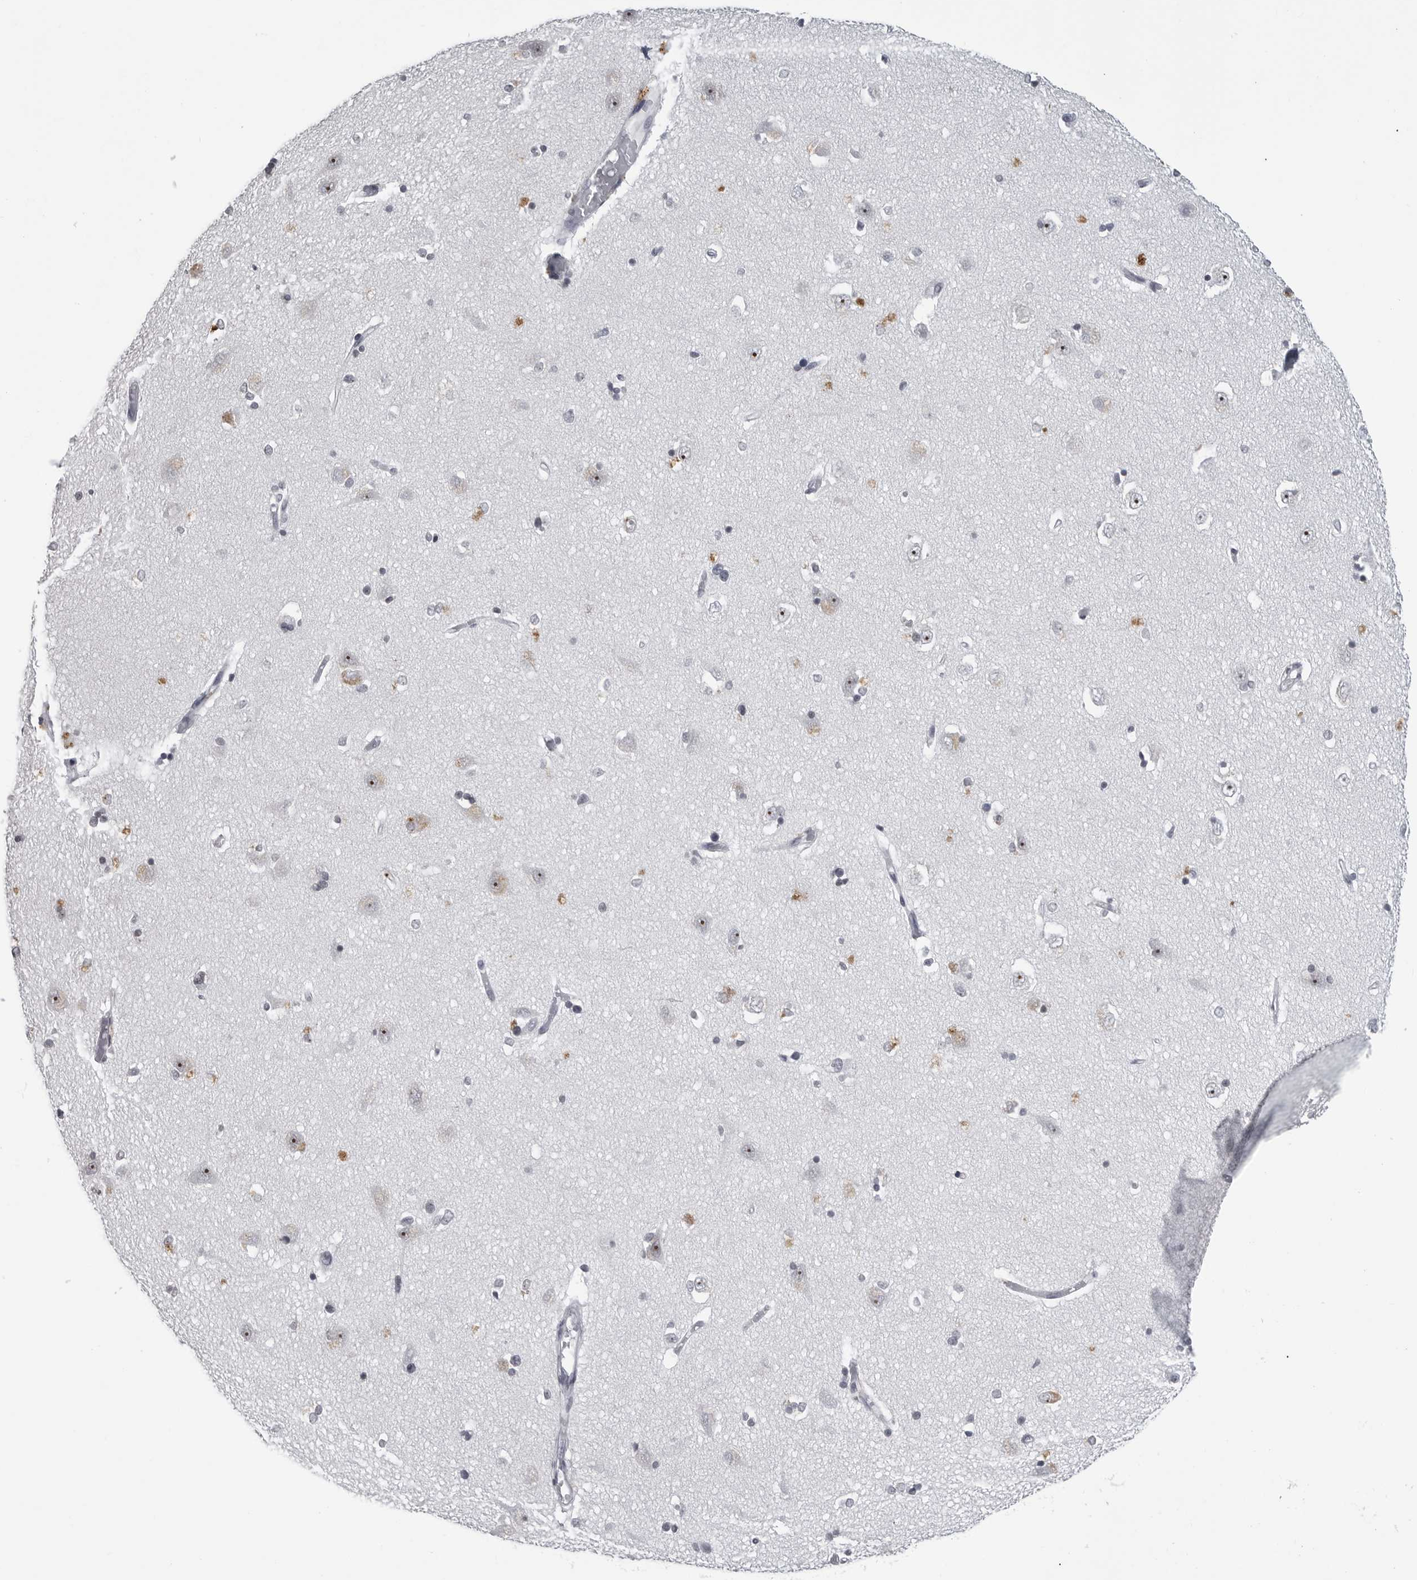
{"staining": {"intensity": "negative", "quantity": "none", "location": "none"}, "tissue": "hippocampus", "cell_type": "Glial cells", "image_type": "normal", "snomed": [{"axis": "morphology", "description": "Normal tissue, NOS"}, {"axis": "topography", "description": "Hippocampus"}], "caption": "This histopathology image is of unremarkable hippocampus stained with immunohistochemistry (IHC) to label a protein in brown with the nuclei are counter-stained blue. There is no staining in glial cells.", "gene": "DDX54", "patient": {"sex": "male", "age": 45}}